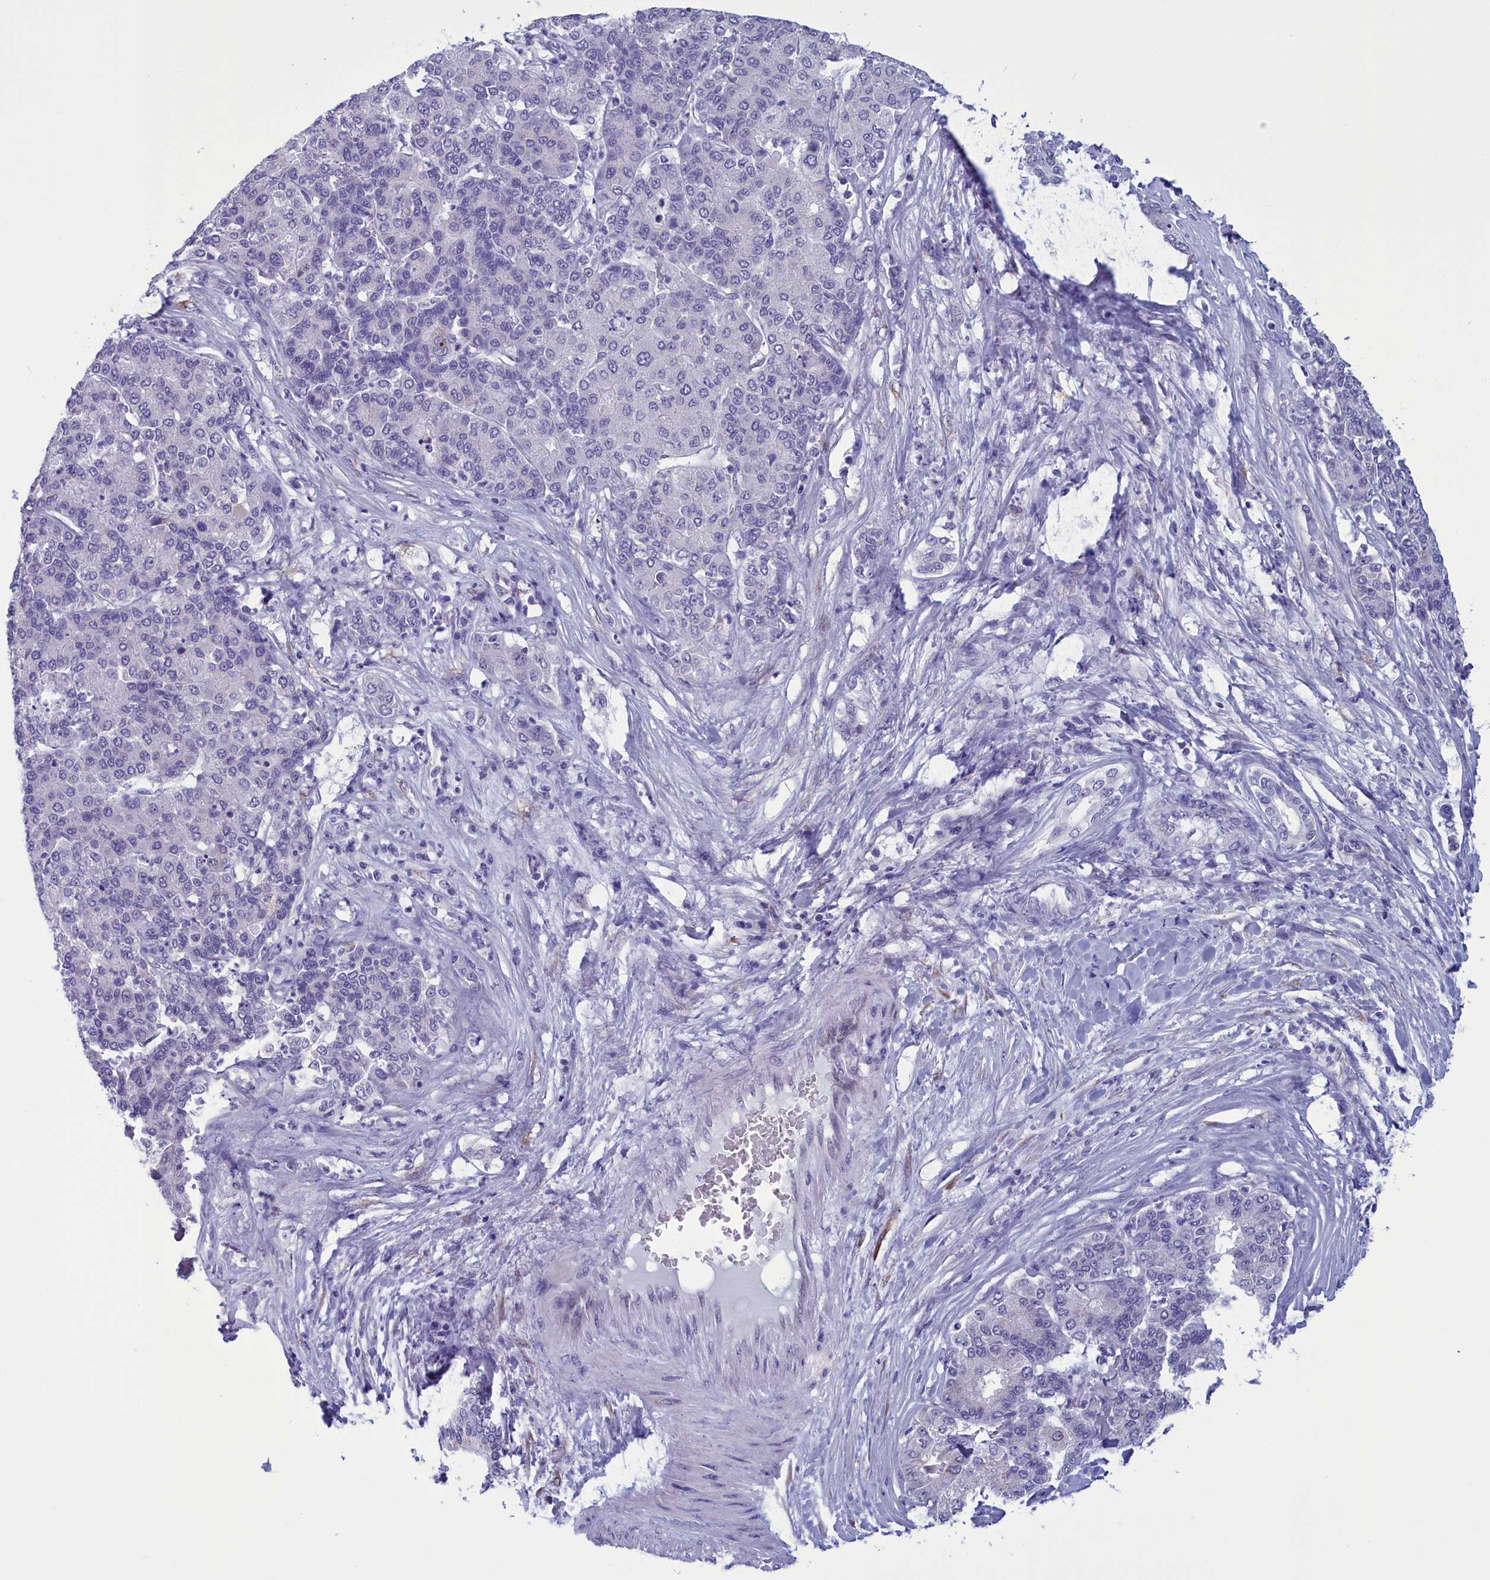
{"staining": {"intensity": "negative", "quantity": "none", "location": "none"}, "tissue": "liver cancer", "cell_type": "Tumor cells", "image_type": "cancer", "snomed": [{"axis": "morphology", "description": "Carcinoma, Hepatocellular, NOS"}, {"axis": "topography", "description": "Liver"}], "caption": "There is no significant staining in tumor cells of hepatocellular carcinoma (liver).", "gene": "PARS2", "patient": {"sex": "male", "age": 65}}